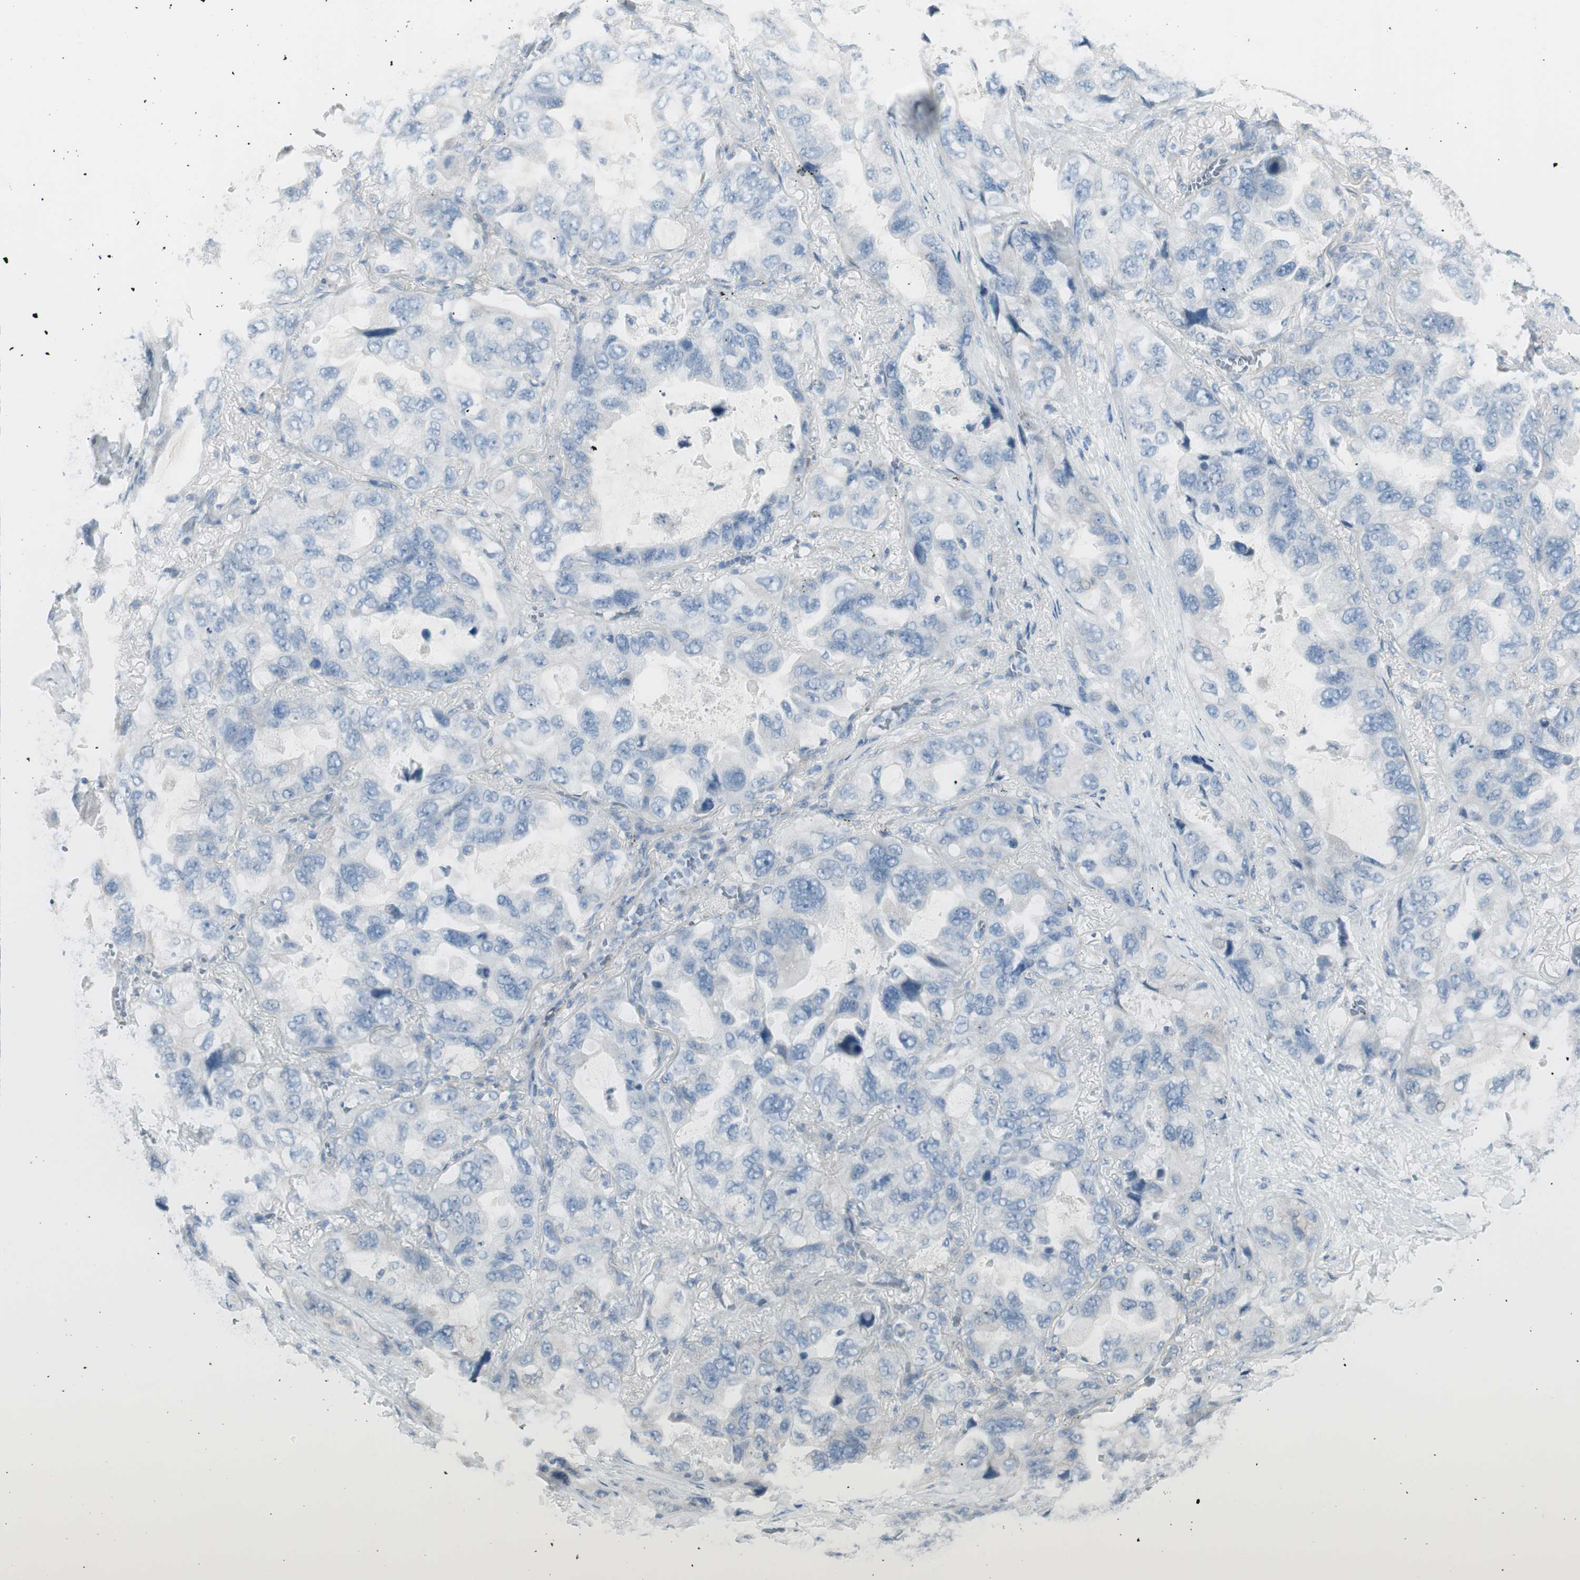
{"staining": {"intensity": "negative", "quantity": "none", "location": "none"}, "tissue": "lung cancer", "cell_type": "Tumor cells", "image_type": "cancer", "snomed": [{"axis": "morphology", "description": "Squamous cell carcinoma, NOS"}, {"axis": "topography", "description": "Lung"}], "caption": "Squamous cell carcinoma (lung) was stained to show a protein in brown. There is no significant staining in tumor cells. Brightfield microscopy of immunohistochemistry stained with DAB (brown) and hematoxylin (blue), captured at high magnification.", "gene": "CACNA2D1", "patient": {"sex": "female", "age": 73}}